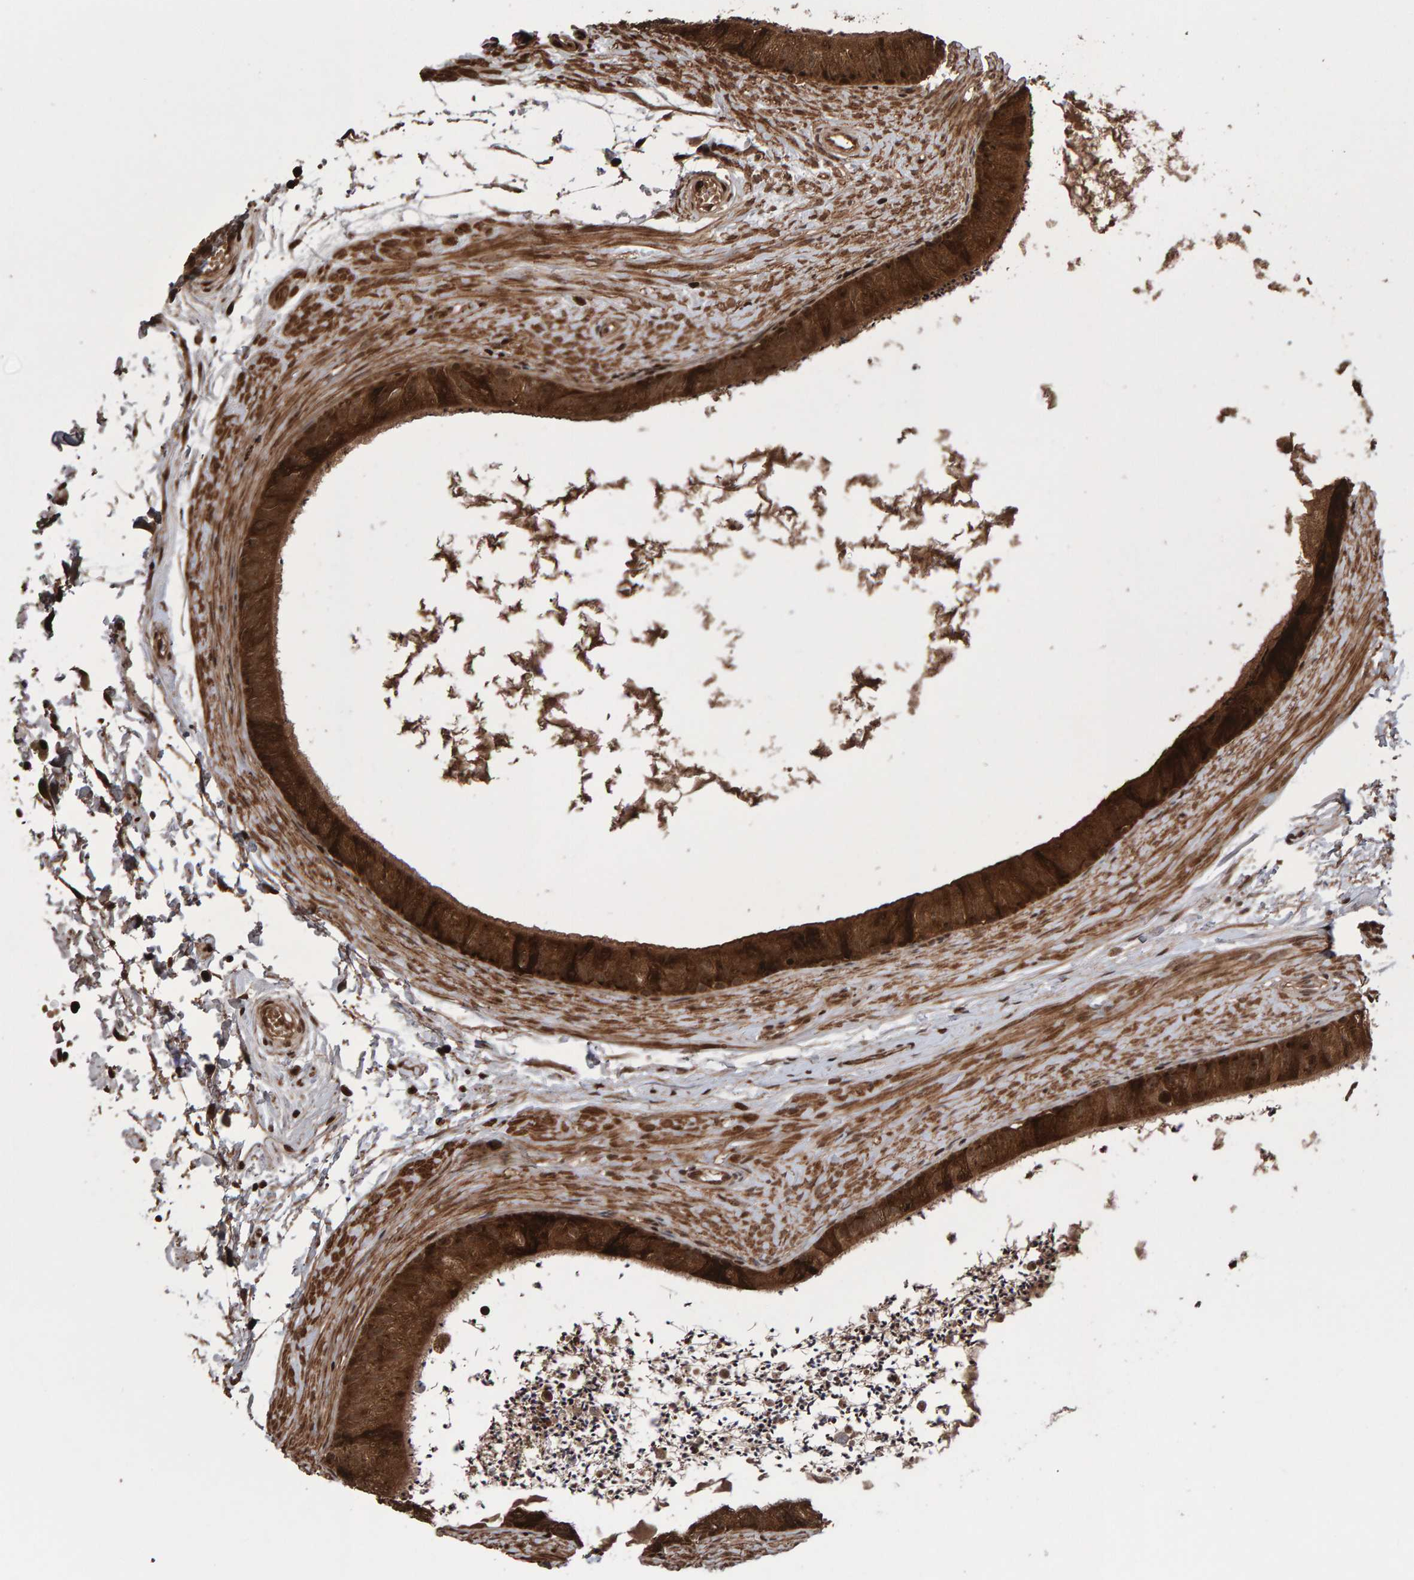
{"staining": {"intensity": "strong", "quantity": ">75%", "location": "cytoplasmic/membranous,nuclear"}, "tissue": "epididymis", "cell_type": "Glandular cells", "image_type": "normal", "snomed": [{"axis": "morphology", "description": "Normal tissue, NOS"}, {"axis": "topography", "description": "Epididymis"}], "caption": "Immunohistochemistry (IHC) micrograph of unremarkable epididymis stained for a protein (brown), which reveals high levels of strong cytoplasmic/membranous,nuclear expression in approximately >75% of glandular cells.", "gene": "PECR", "patient": {"sex": "male", "age": 56}}